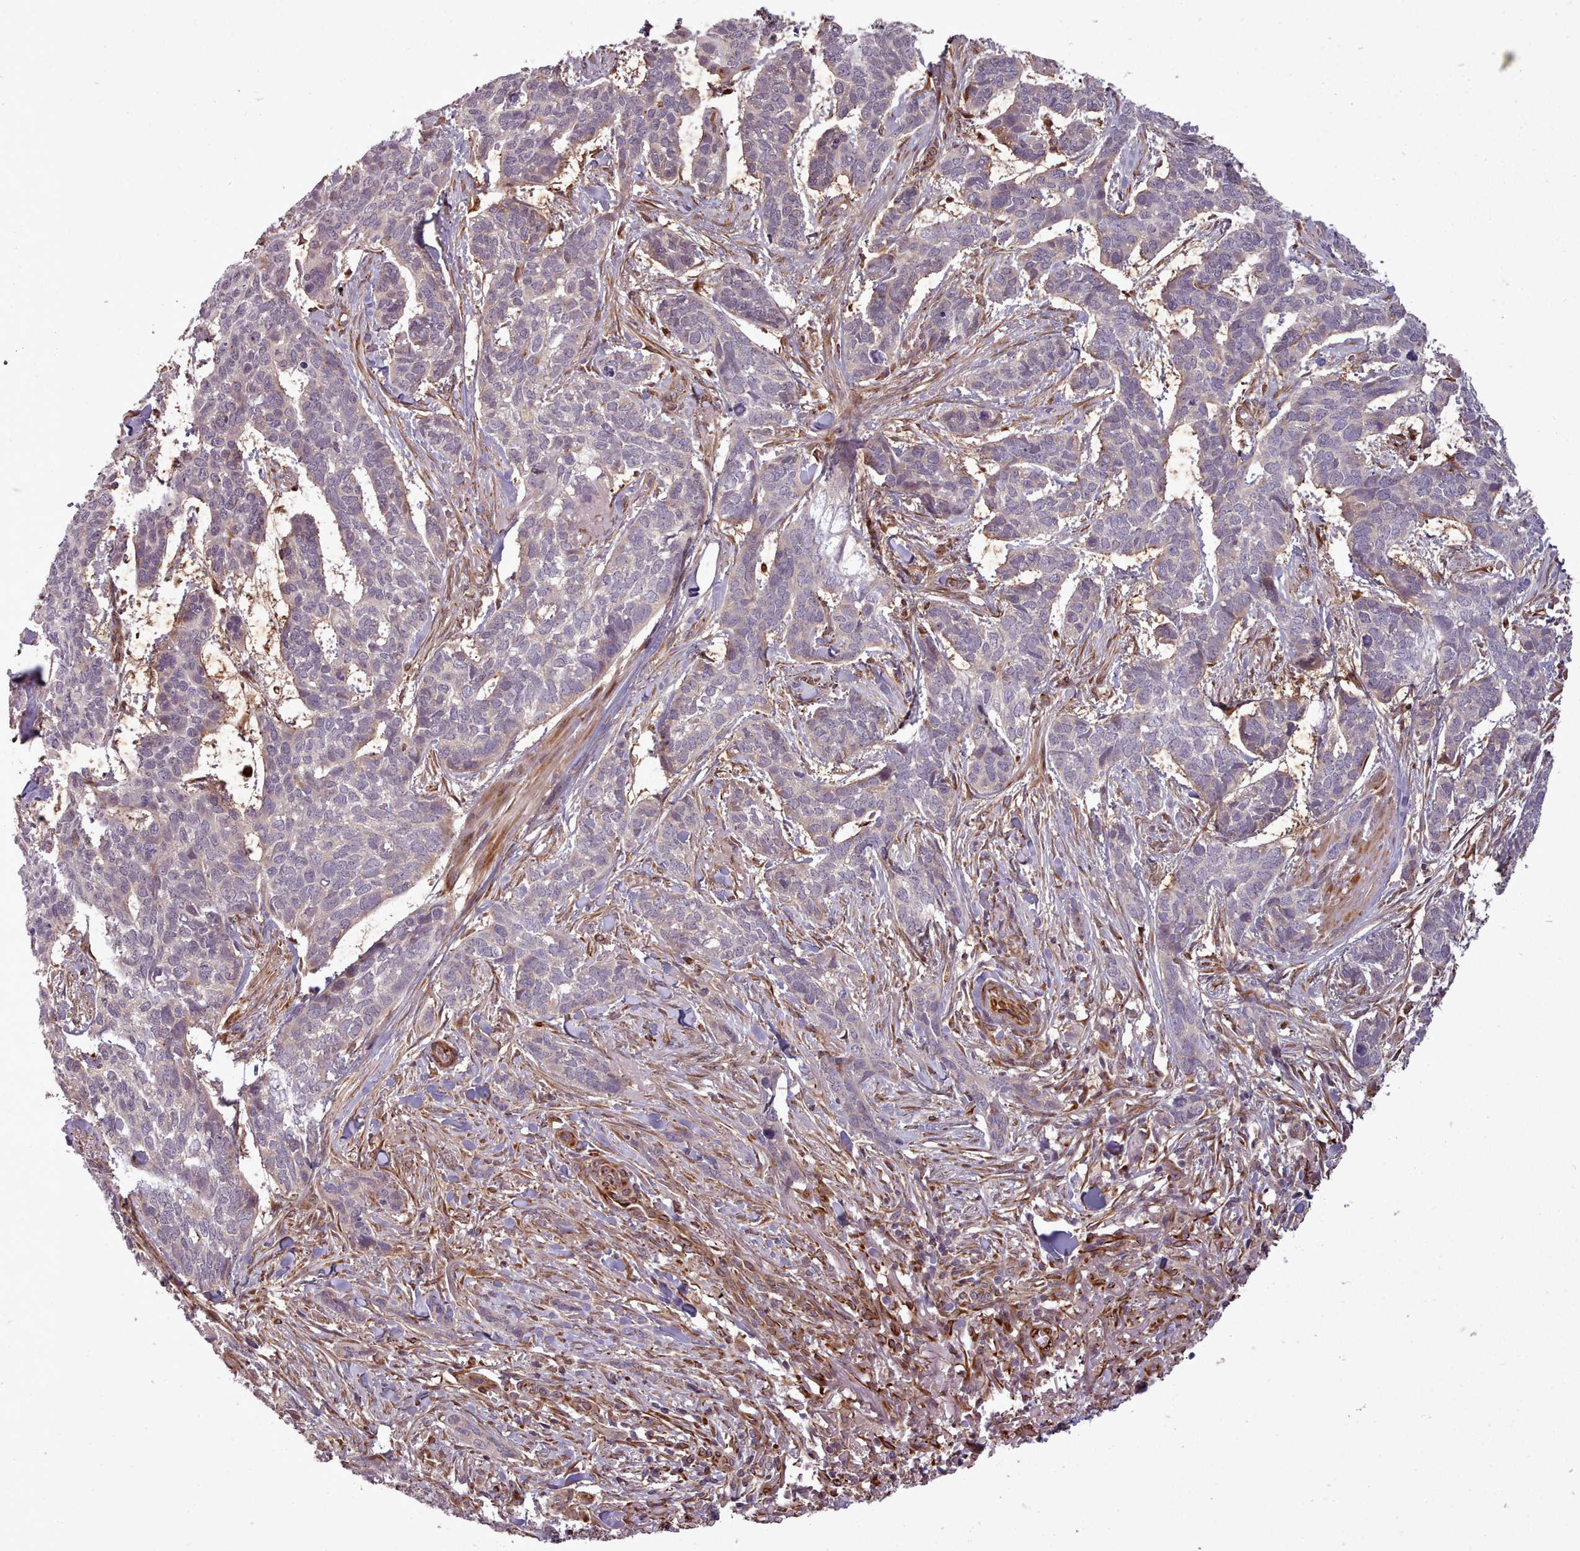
{"staining": {"intensity": "negative", "quantity": "none", "location": "none"}, "tissue": "skin cancer", "cell_type": "Tumor cells", "image_type": "cancer", "snomed": [{"axis": "morphology", "description": "Basal cell carcinoma"}, {"axis": "topography", "description": "Skin"}], "caption": "Immunohistochemistry micrograph of neoplastic tissue: human skin cancer stained with DAB reveals no significant protein positivity in tumor cells.", "gene": "GBGT1", "patient": {"sex": "male", "age": 86}}